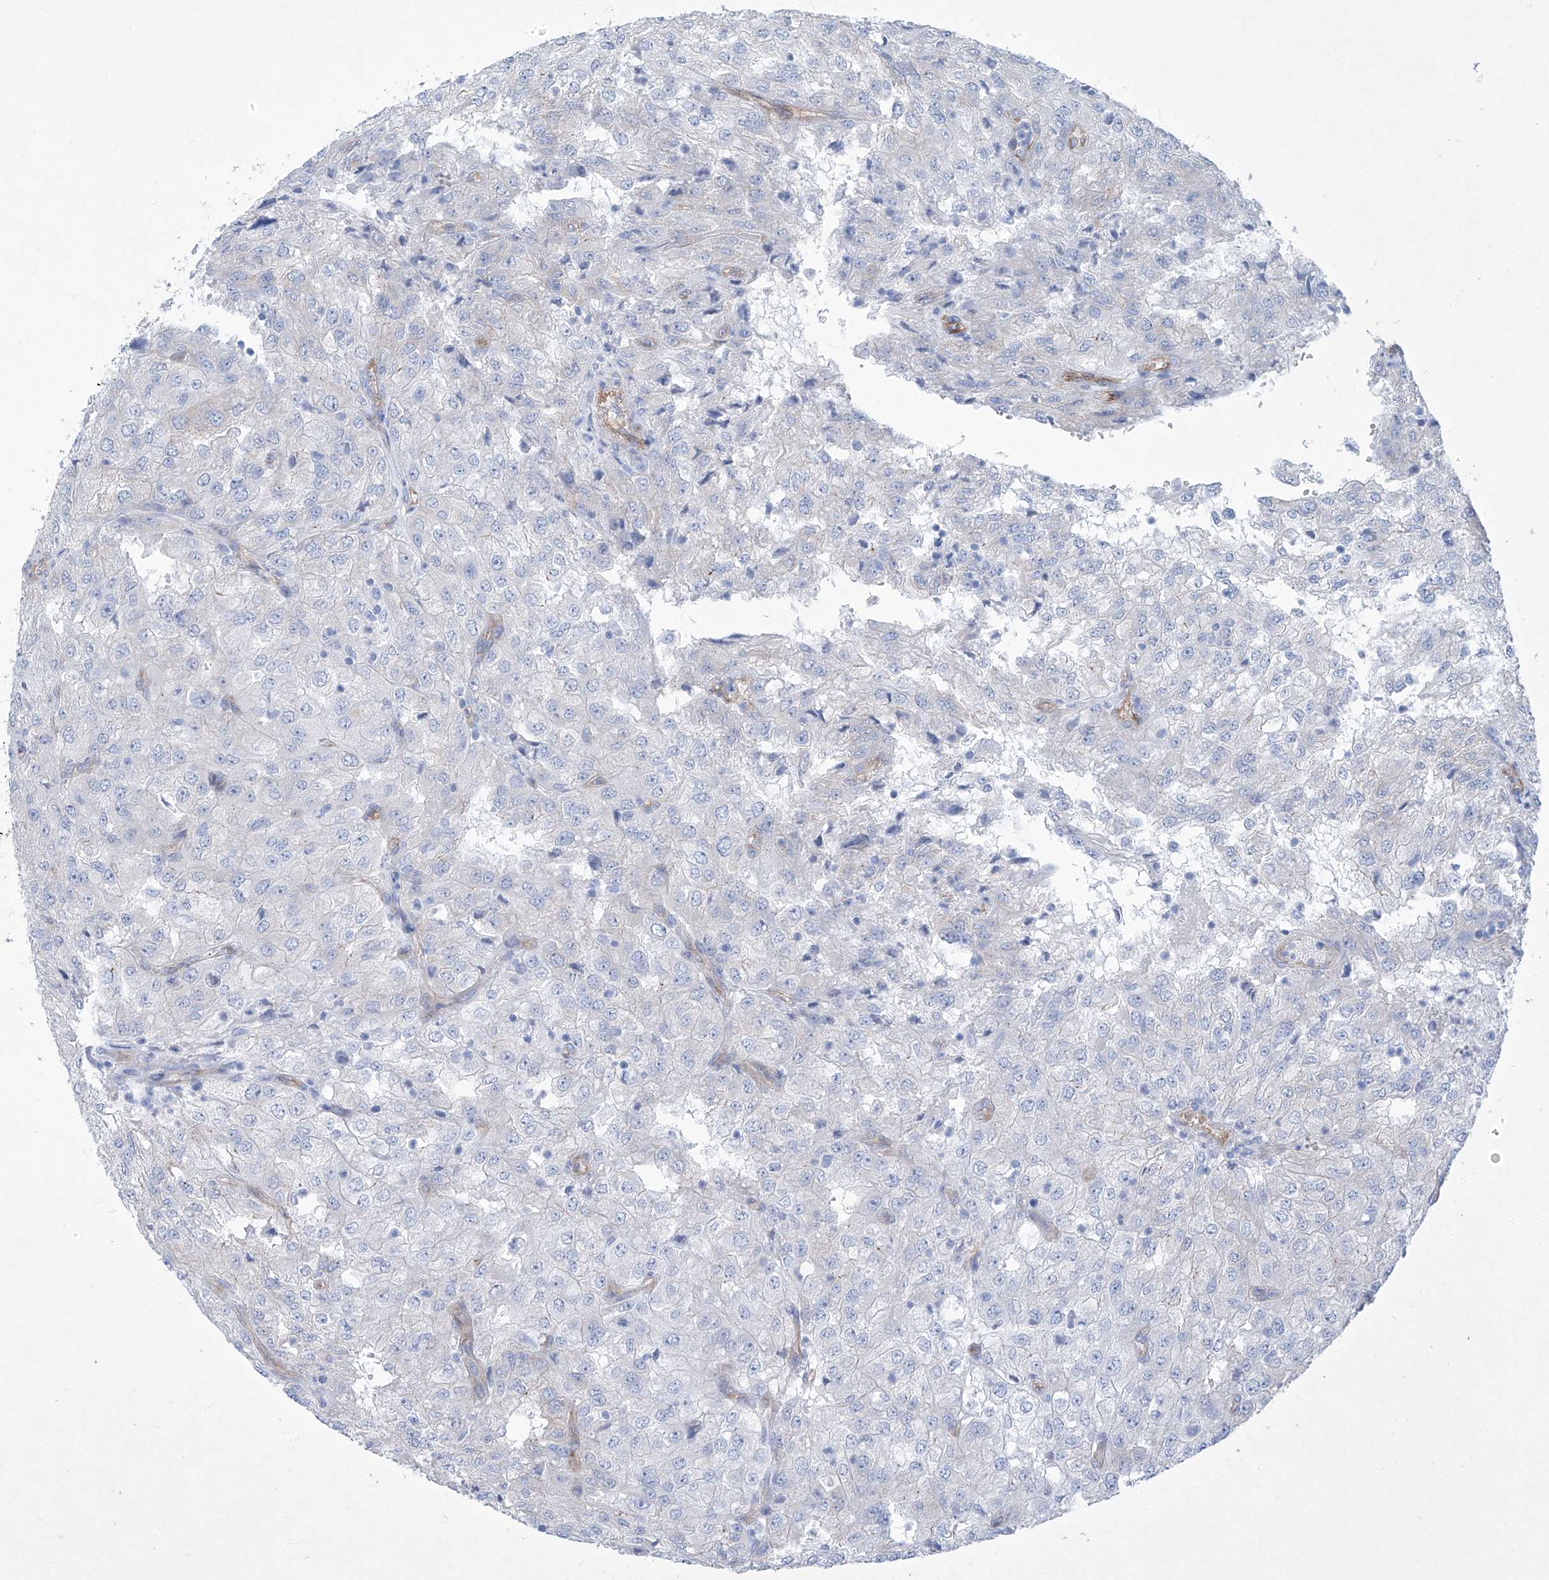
{"staining": {"intensity": "negative", "quantity": "none", "location": "none"}, "tissue": "renal cancer", "cell_type": "Tumor cells", "image_type": "cancer", "snomed": [{"axis": "morphology", "description": "Adenocarcinoma, NOS"}, {"axis": "topography", "description": "Kidney"}], "caption": "DAB (3,3'-diaminobenzidine) immunohistochemical staining of renal cancer reveals no significant expression in tumor cells.", "gene": "MAGI1", "patient": {"sex": "female", "age": 54}}